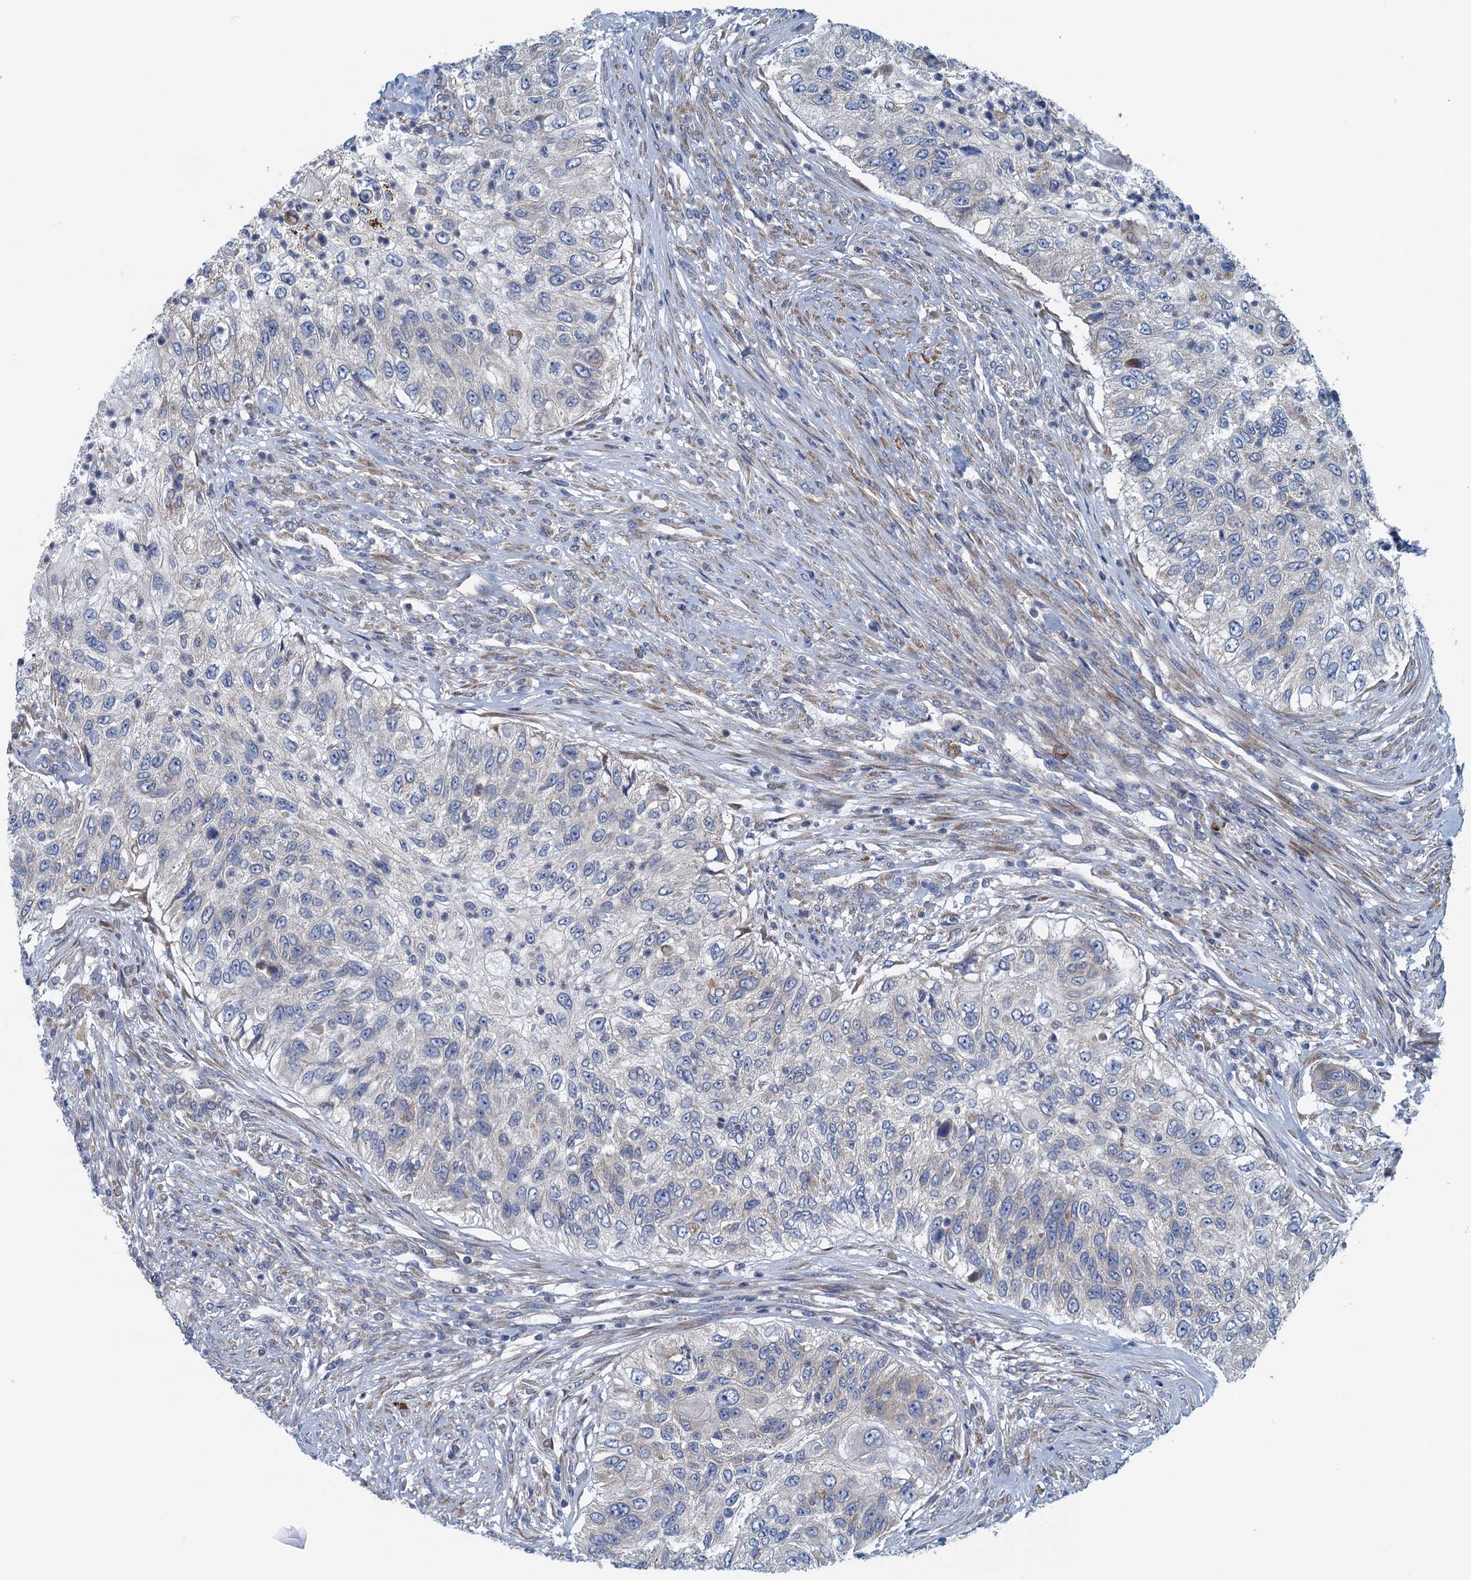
{"staining": {"intensity": "weak", "quantity": "<25%", "location": "cytoplasmic/membranous"}, "tissue": "urothelial cancer", "cell_type": "Tumor cells", "image_type": "cancer", "snomed": [{"axis": "morphology", "description": "Urothelial carcinoma, High grade"}, {"axis": "topography", "description": "Urinary bladder"}], "caption": "The immunohistochemistry (IHC) image has no significant expression in tumor cells of urothelial carcinoma (high-grade) tissue. The staining was performed using DAB (3,3'-diaminobenzidine) to visualize the protein expression in brown, while the nuclei were stained in blue with hematoxylin (Magnification: 20x).", "gene": "MYDGF", "patient": {"sex": "female", "age": 60}}